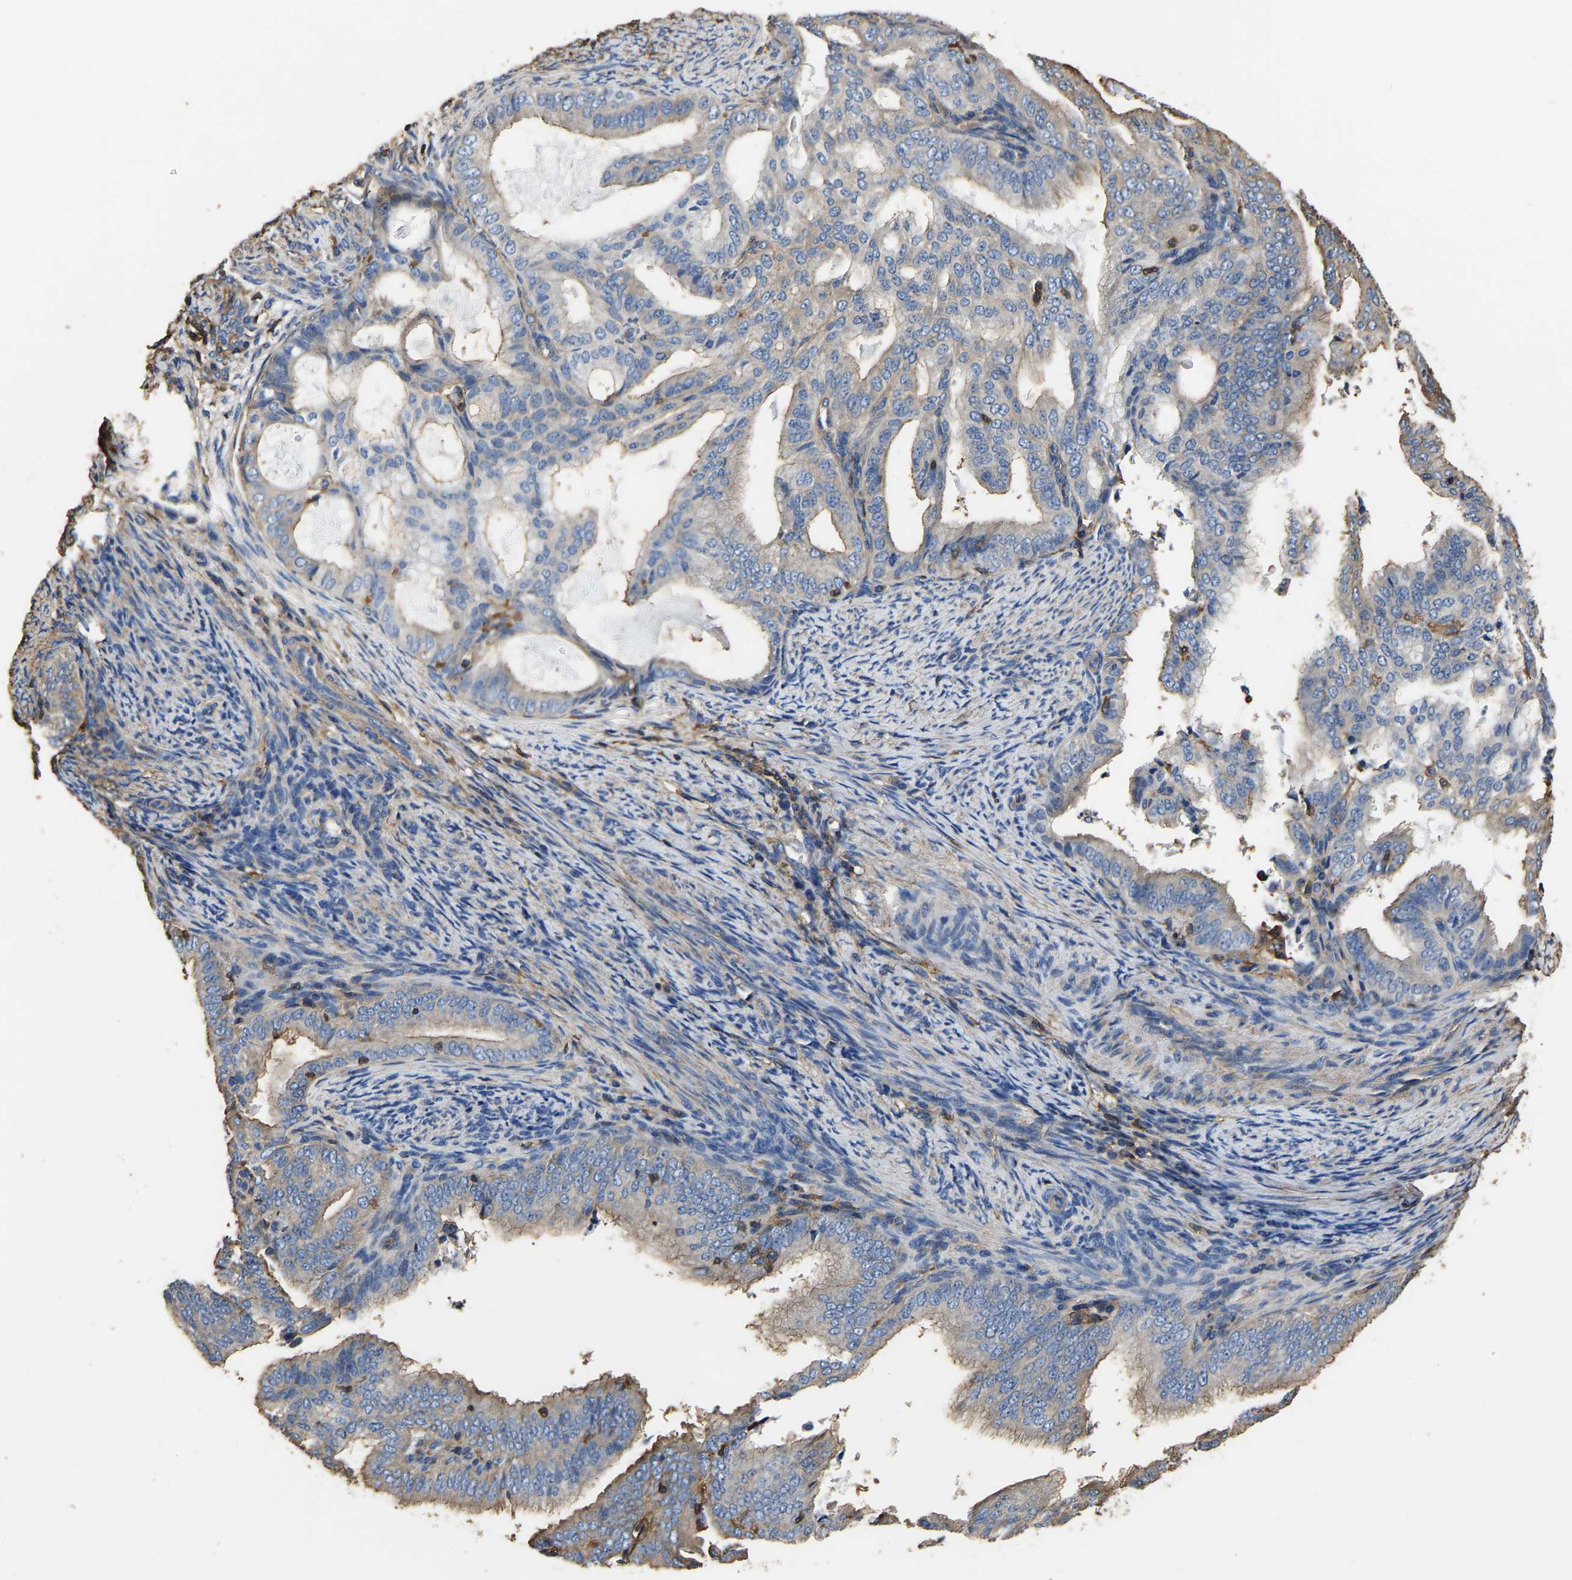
{"staining": {"intensity": "weak", "quantity": "25%-75%", "location": "cytoplasmic/membranous"}, "tissue": "endometrial cancer", "cell_type": "Tumor cells", "image_type": "cancer", "snomed": [{"axis": "morphology", "description": "Adenocarcinoma, NOS"}, {"axis": "topography", "description": "Endometrium"}], "caption": "Immunohistochemical staining of adenocarcinoma (endometrial) demonstrates low levels of weak cytoplasmic/membranous expression in approximately 25%-75% of tumor cells.", "gene": "ARMT1", "patient": {"sex": "female", "age": 58}}